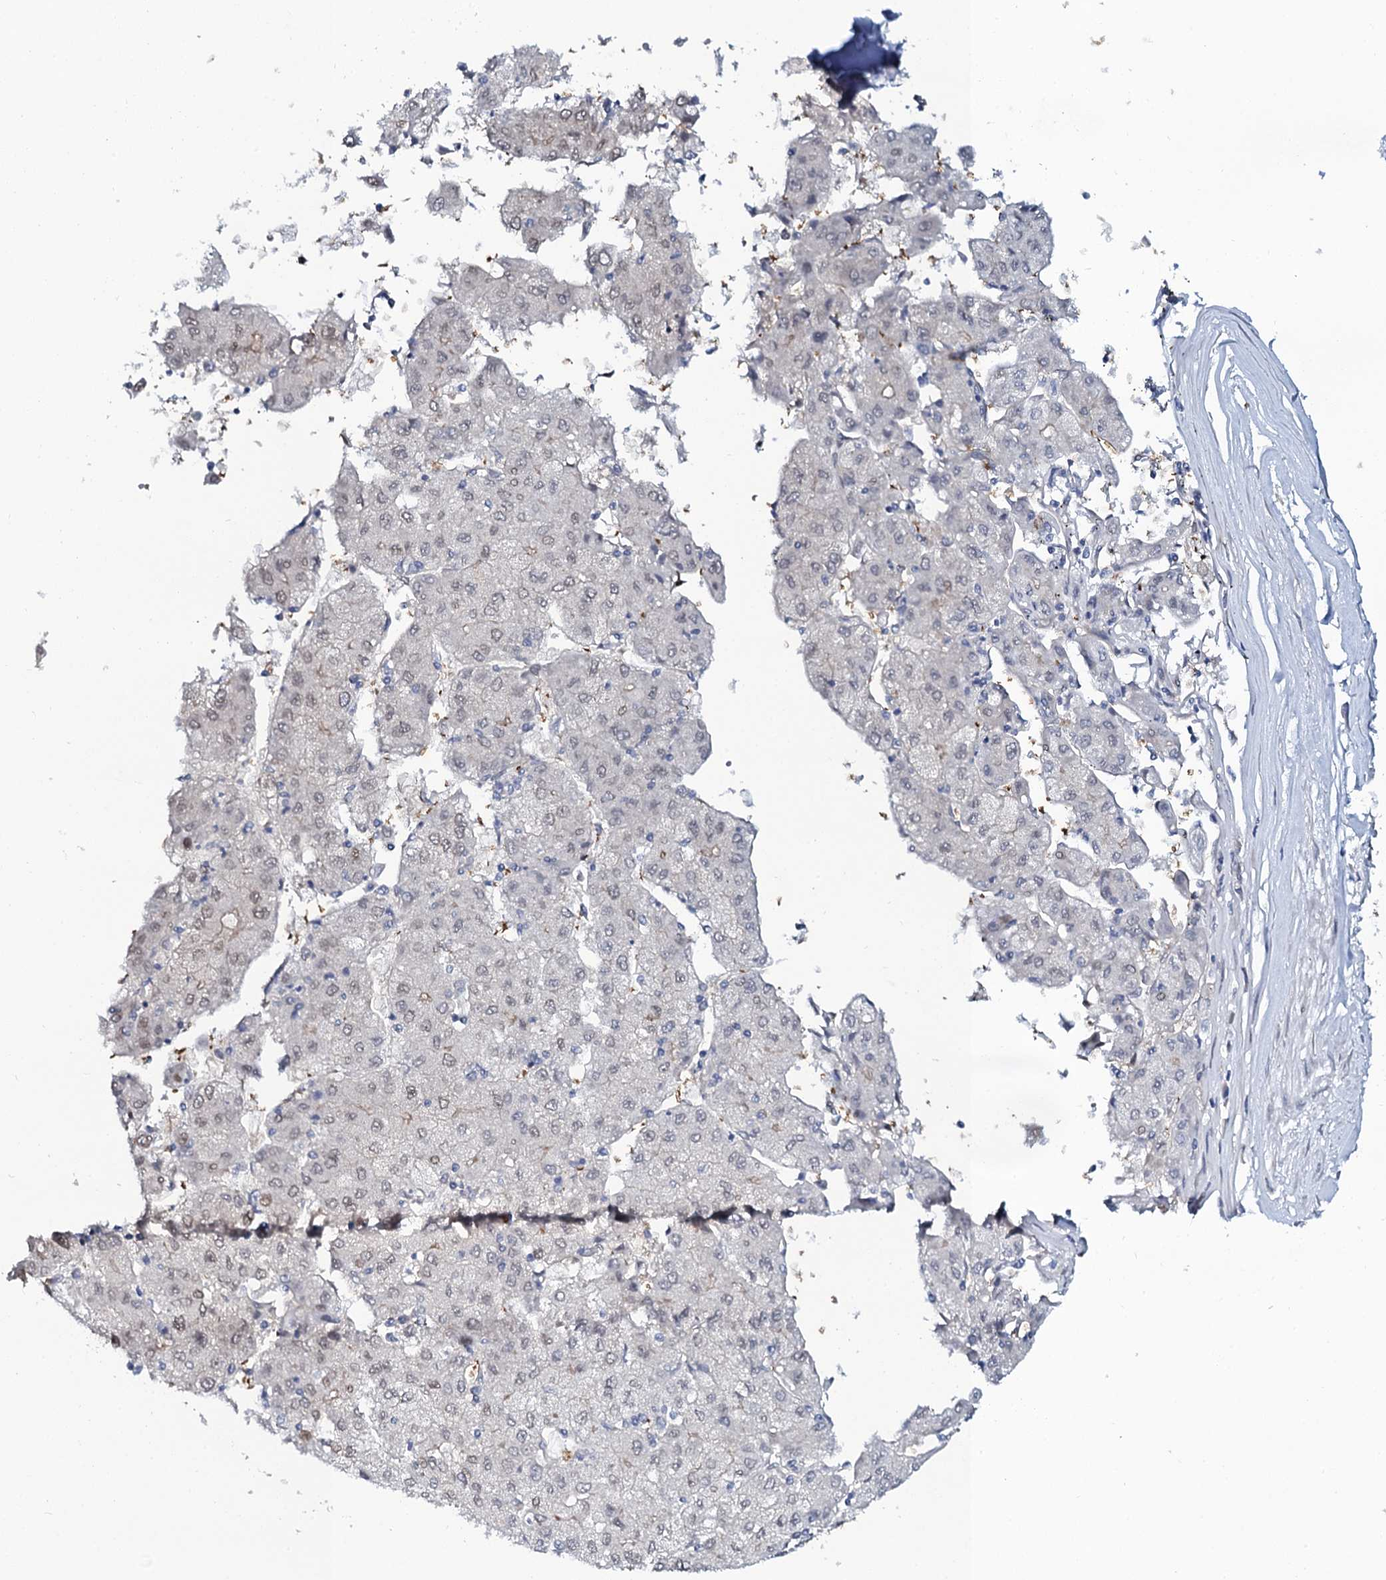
{"staining": {"intensity": "weak", "quantity": "<25%", "location": "nuclear"}, "tissue": "liver cancer", "cell_type": "Tumor cells", "image_type": "cancer", "snomed": [{"axis": "morphology", "description": "Carcinoma, Hepatocellular, NOS"}, {"axis": "topography", "description": "Liver"}], "caption": "There is no significant expression in tumor cells of hepatocellular carcinoma (liver).", "gene": "C10orf88", "patient": {"sex": "male", "age": 72}}